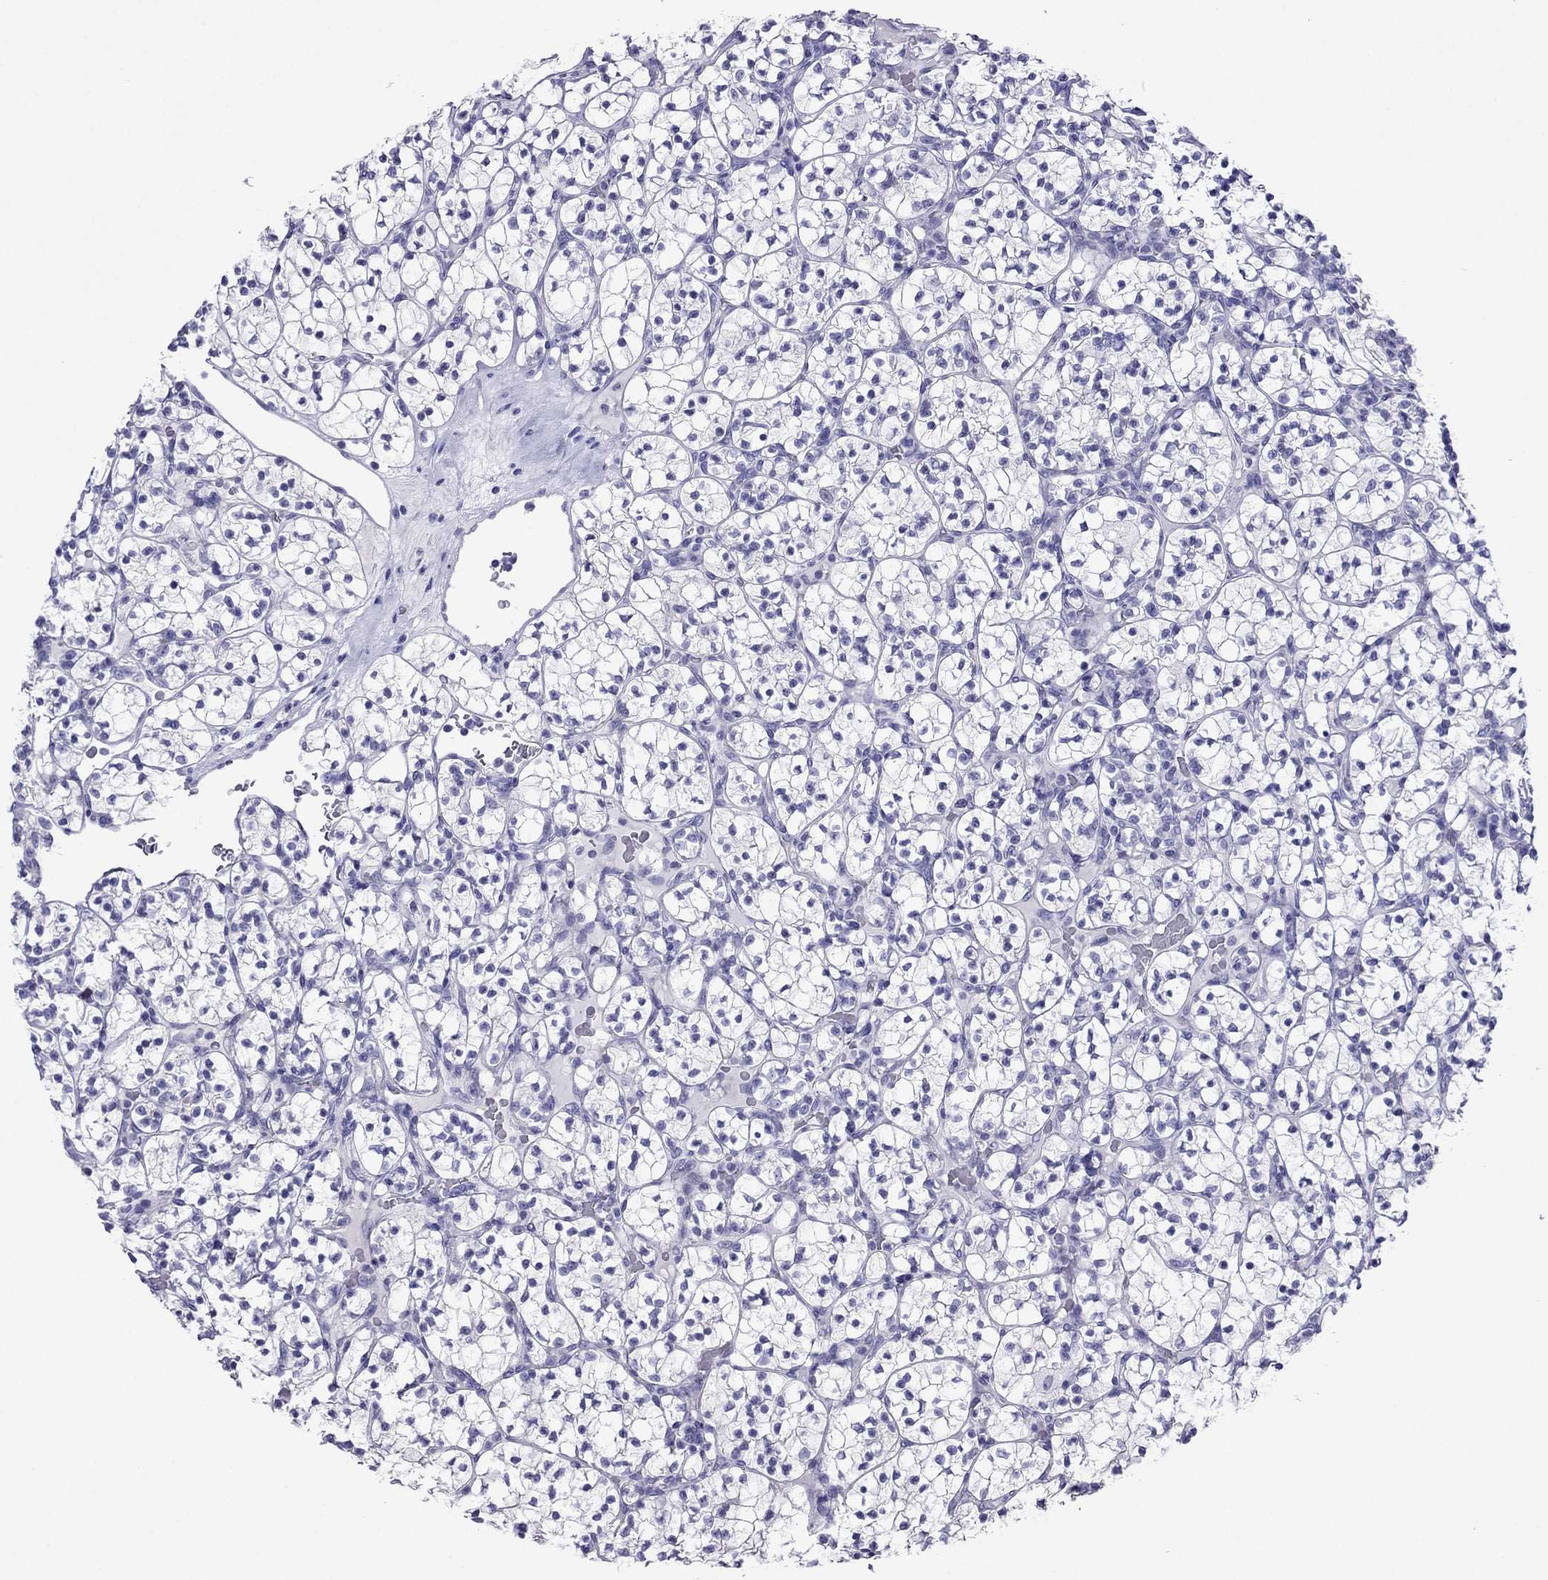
{"staining": {"intensity": "negative", "quantity": "none", "location": "none"}, "tissue": "renal cancer", "cell_type": "Tumor cells", "image_type": "cancer", "snomed": [{"axis": "morphology", "description": "Adenocarcinoma, NOS"}, {"axis": "topography", "description": "Kidney"}], "caption": "Human renal cancer (adenocarcinoma) stained for a protein using immunohistochemistry displays no staining in tumor cells.", "gene": "PCDHA6", "patient": {"sex": "female", "age": 89}}